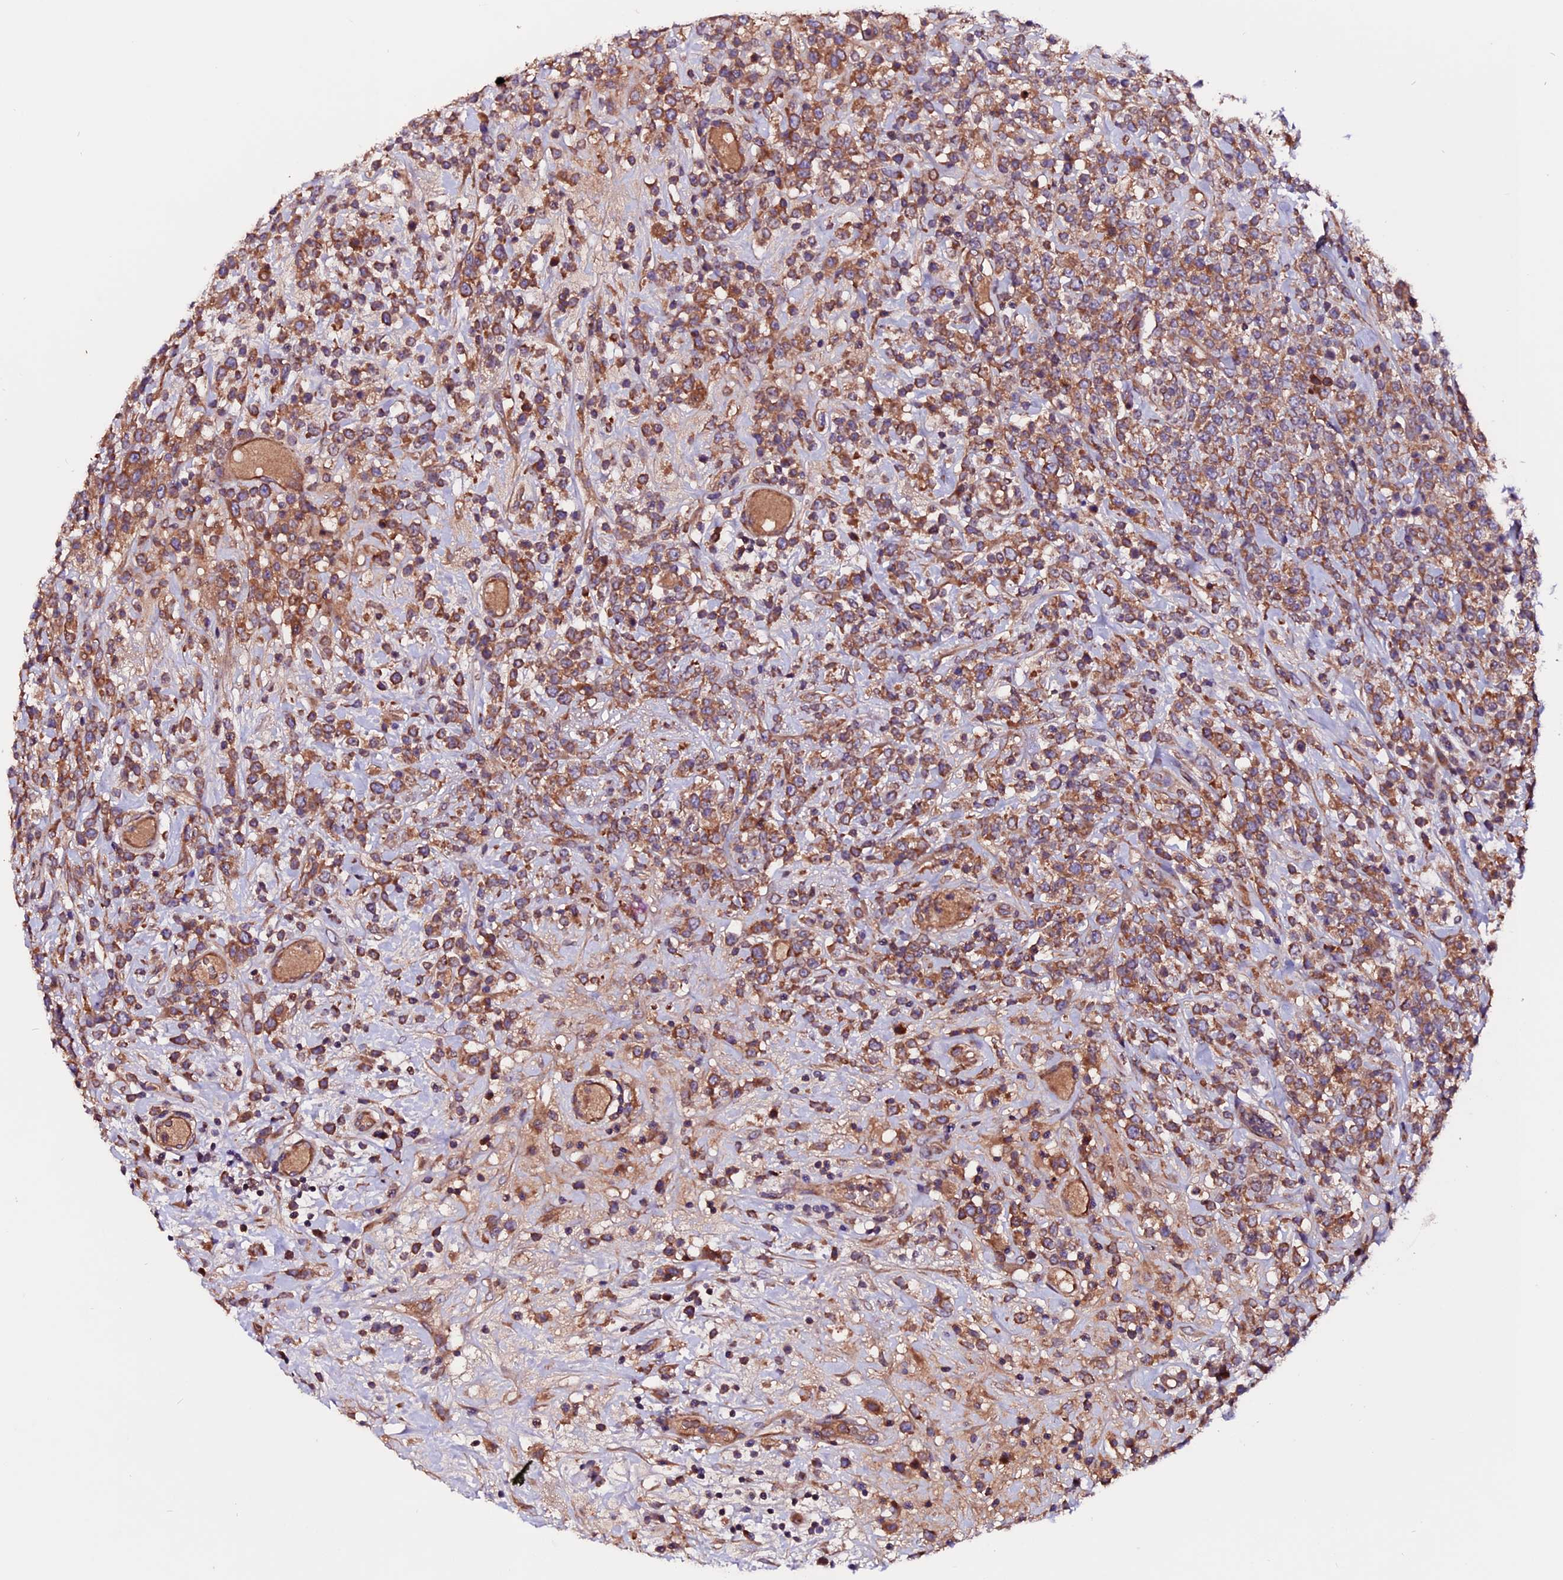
{"staining": {"intensity": "moderate", "quantity": ">75%", "location": "cytoplasmic/membranous"}, "tissue": "lymphoma", "cell_type": "Tumor cells", "image_type": "cancer", "snomed": [{"axis": "morphology", "description": "Malignant lymphoma, non-Hodgkin's type, High grade"}, {"axis": "topography", "description": "Colon"}], "caption": "The image demonstrates immunohistochemical staining of high-grade malignant lymphoma, non-Hodgkin's type. There is moderate cytoplasmic/membranous expression is present in approximately >75% of tumor cells. The protein is stained brown, and the nuclei are stained in blue (DAB IHC with brightfield microscopy, high magnification).", "gene": "ZNF598", "patient": {"sex": "female", "age": 53}}